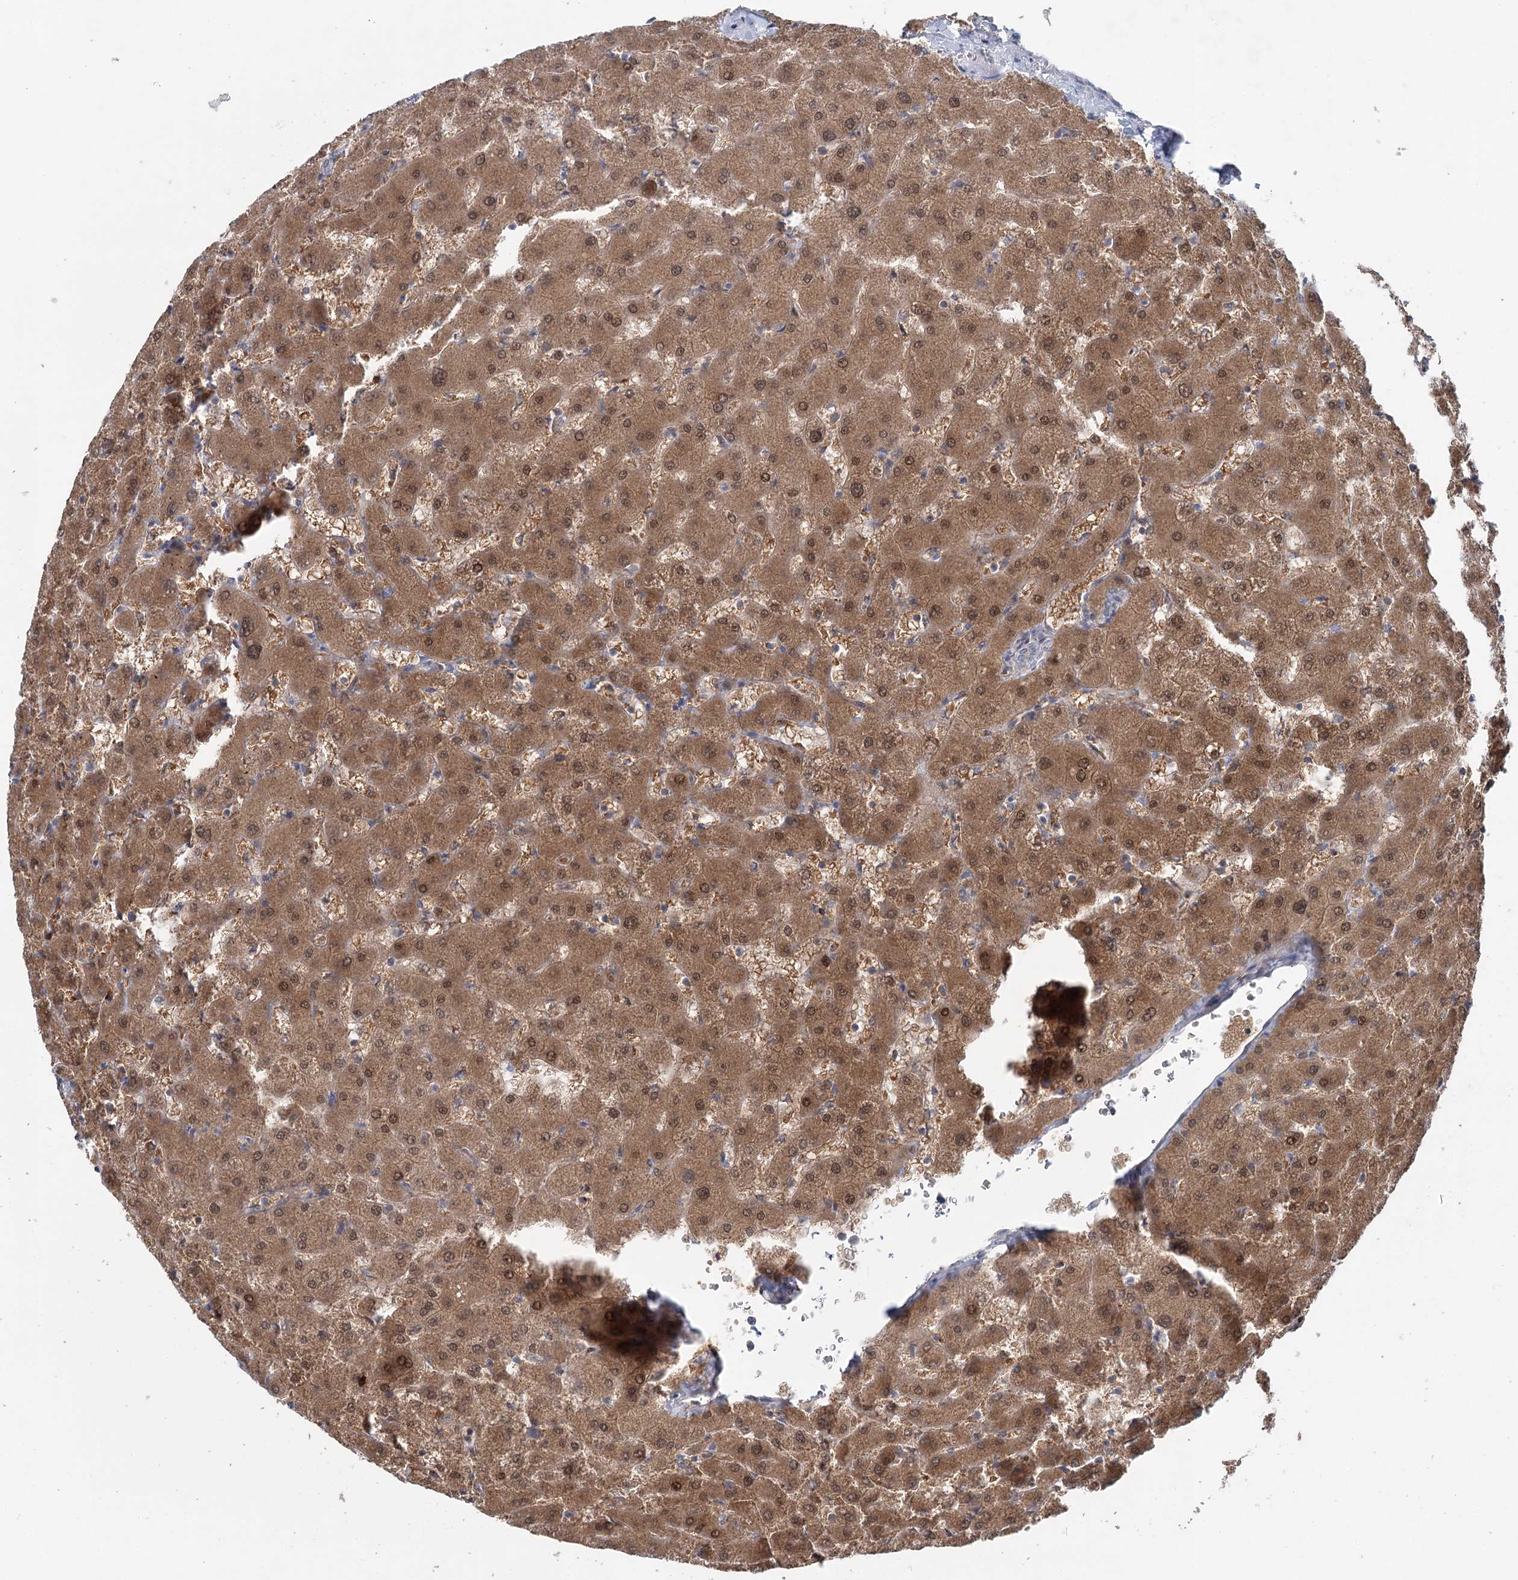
{"staining": {"intensity": "negative", "quantity": "none", "location": "none"}, "tissue": "liver", "cell_type": "Cholangiocytes", "image_type": "normal", "snomed": [{"axis": "morphology", "description": "Normal tissue, NOS"}, {"axis": "topography", "description": "Liver"}], "caption": "Immunohistochemistry histopathology image of benign liver stained for a protein (brown), which displays no expression in cholangiocytes.", "gene": "ADK", "patient": {"sex": "female", "age": 63}}